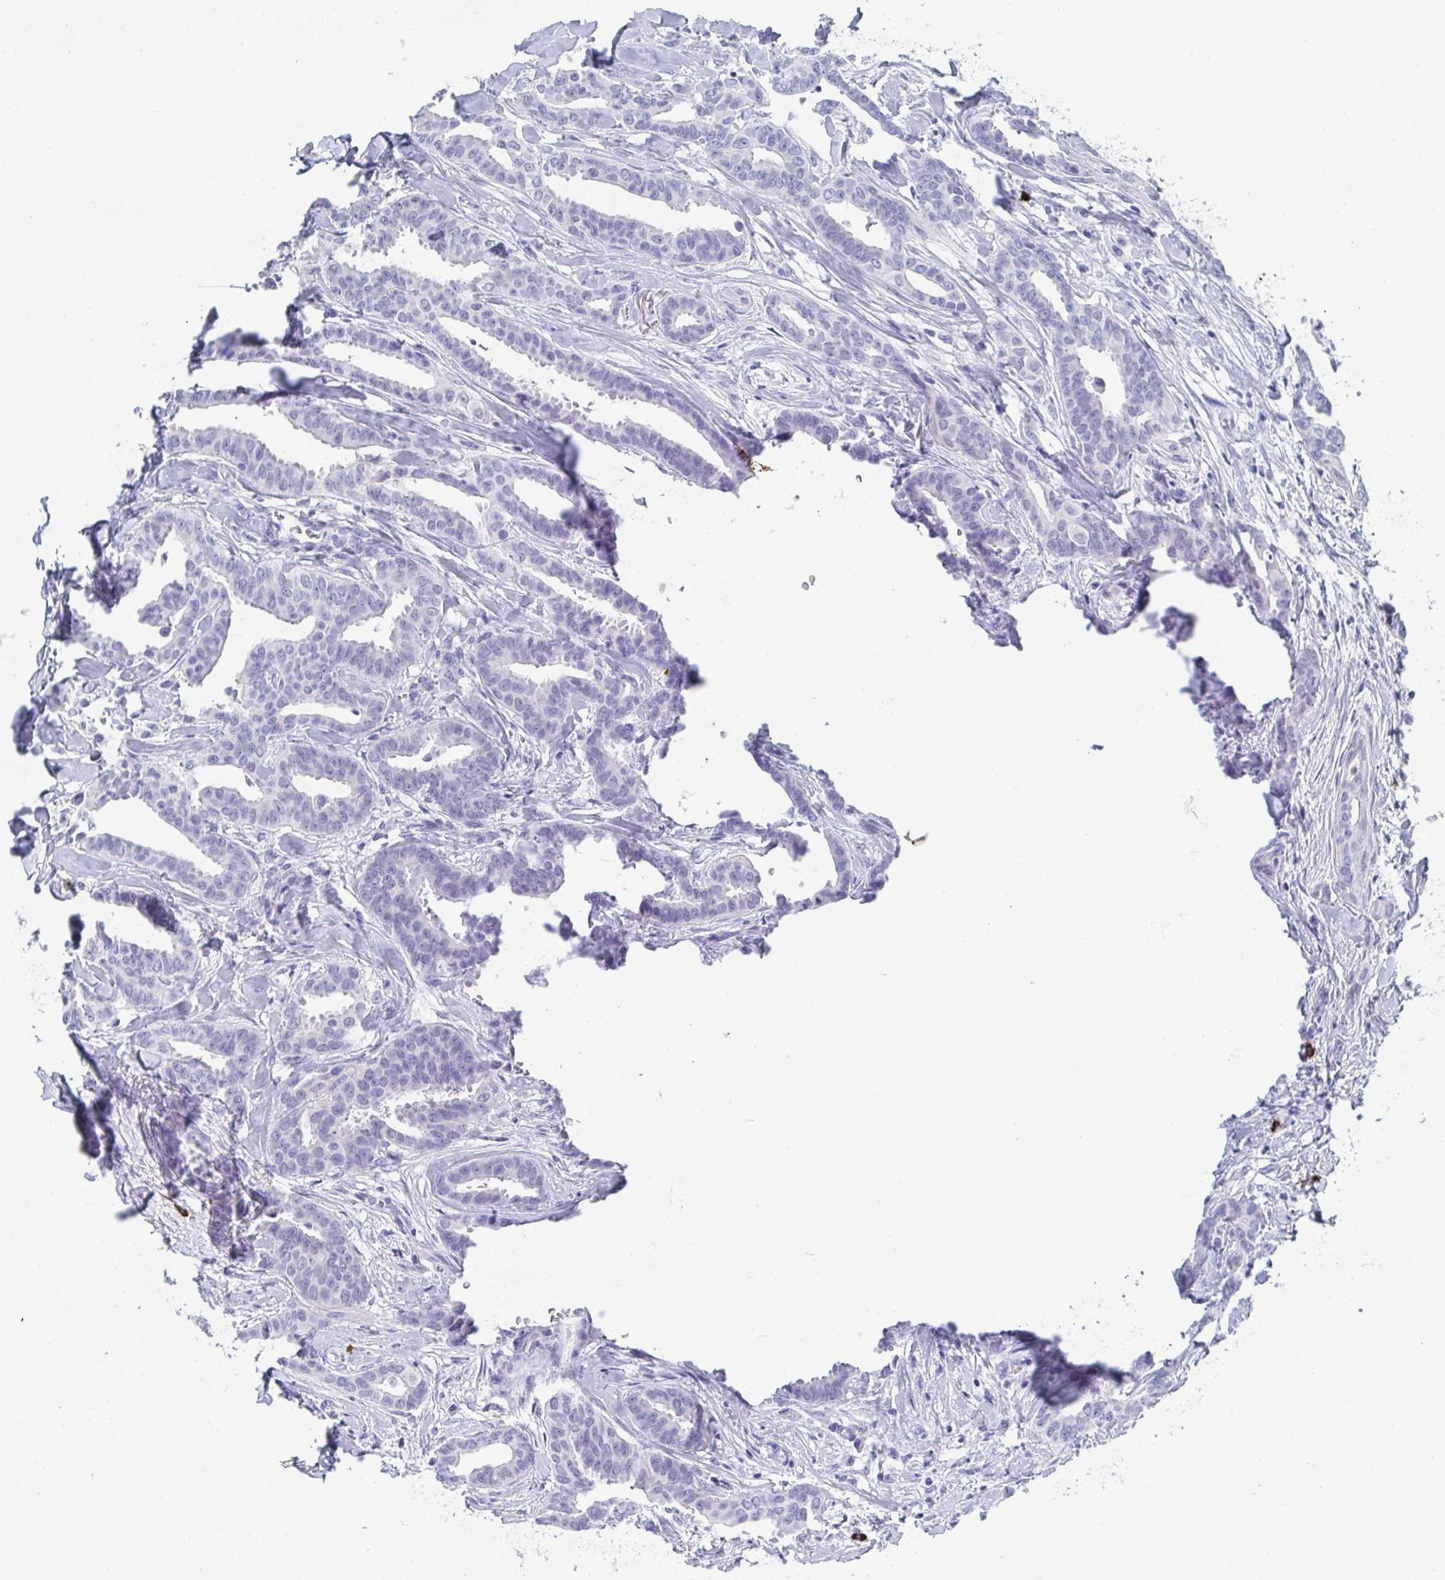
{"staining": {"intensity": "negative", "quantity": "none", "location": "none"}, "tissue": "breast cancer", "cell_type": "Tumor cells", "image_type": "cancer", "snomed": [{"axis": "morphology", "description": "Duct carcinoma"}, {"axis": "topography", "description": "Breast"}], "caption": "Immunohistochemical staining of breast cancer (intraductal carcinoma) shows no significant expression in tumor cells. Brightfield microscopy of immunohistochemistry (IHC) stained with DAB (3,3'-diaminobenzidine) (brown) and hematoxylin (blue), captured at high magnification.", "gene": "GRIA1", "patient": {"sex": "female", "age": 45}}